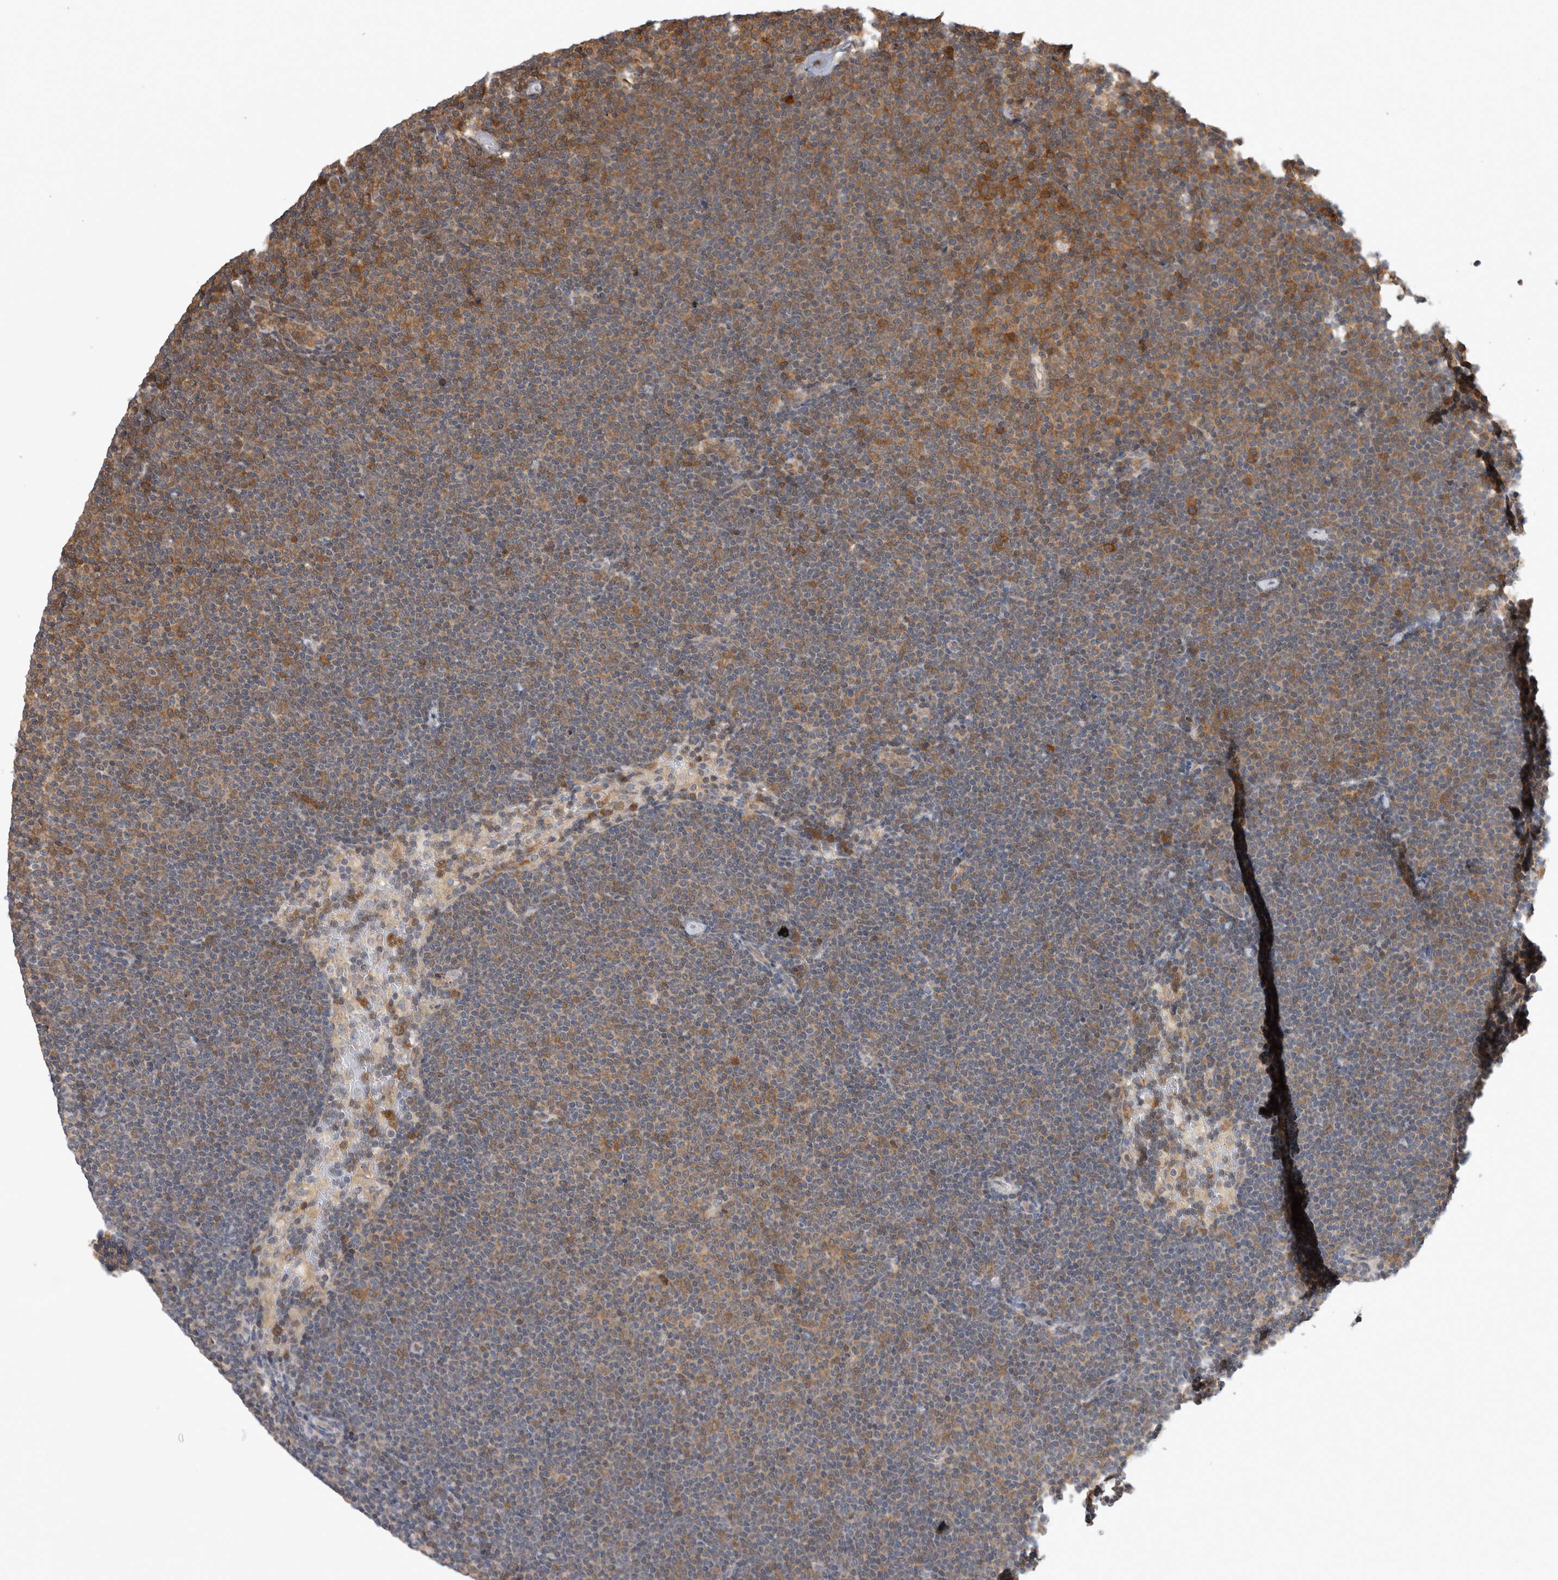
{"staining": {"intensity": "moderate", "quantity": "<25%", "location": "cytoplasmic/membranous"}, "tissue": "lymphoma", "cell_type": "Tumor cells", "image_type": "cancer", "snomed": [{"axis": "morphology", "description": "Malignant lymphoma, non-Hodgkin's type, Low grade"}, {"axis": "topography", "description": "Lymph node"}], "caption": "This image exhibits immunohistochemistry (IHC) staining of human malignant lymphoma, non-Hodgkin's type (low-grade), with low moderate cytoplasmic/membranous staining in approximately <25% of tumor cells.", "gene": "ASTN2", "patient": {"sex": "female", "age": 53}}